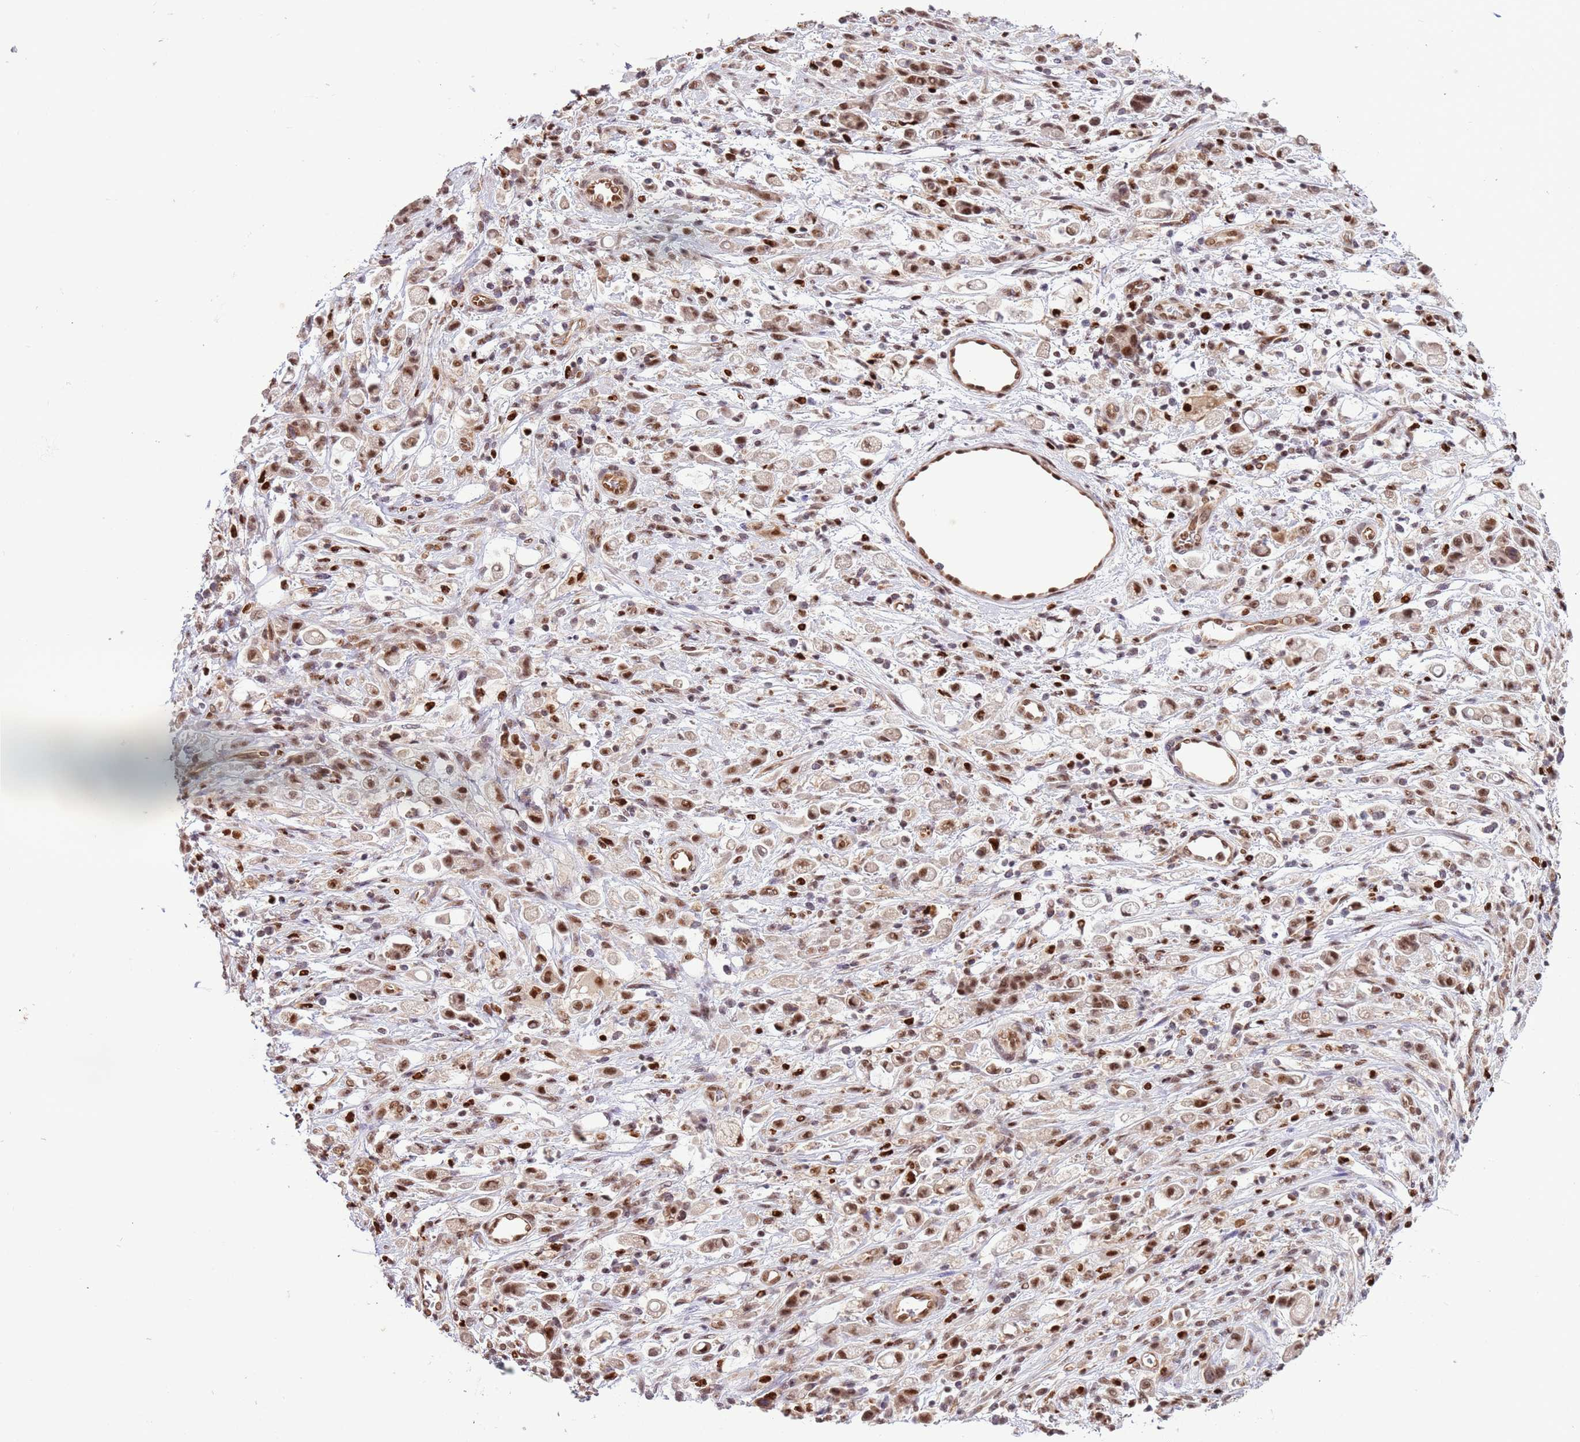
{"staining": {"intensity": "moderate", "quantity": ">75%", "location": "nuclear"}, "tissue": "stomach cancer", "cell_type": "Tumor cells", "image_type": "cancer", "snomed": [{"axis": "morphology", "description": "Adenocarcinoma, NOS"}, {"axis": "topography", "description": "Stomach"}], "caption": "DAB immunohistochemical staining of human adenocarcinoma (stomach) shows moderate nuclear protein expression in approximately >75% of tumor cells.", "gene": "PRPF6", "patient": {"sex": "female", "age": 60}}